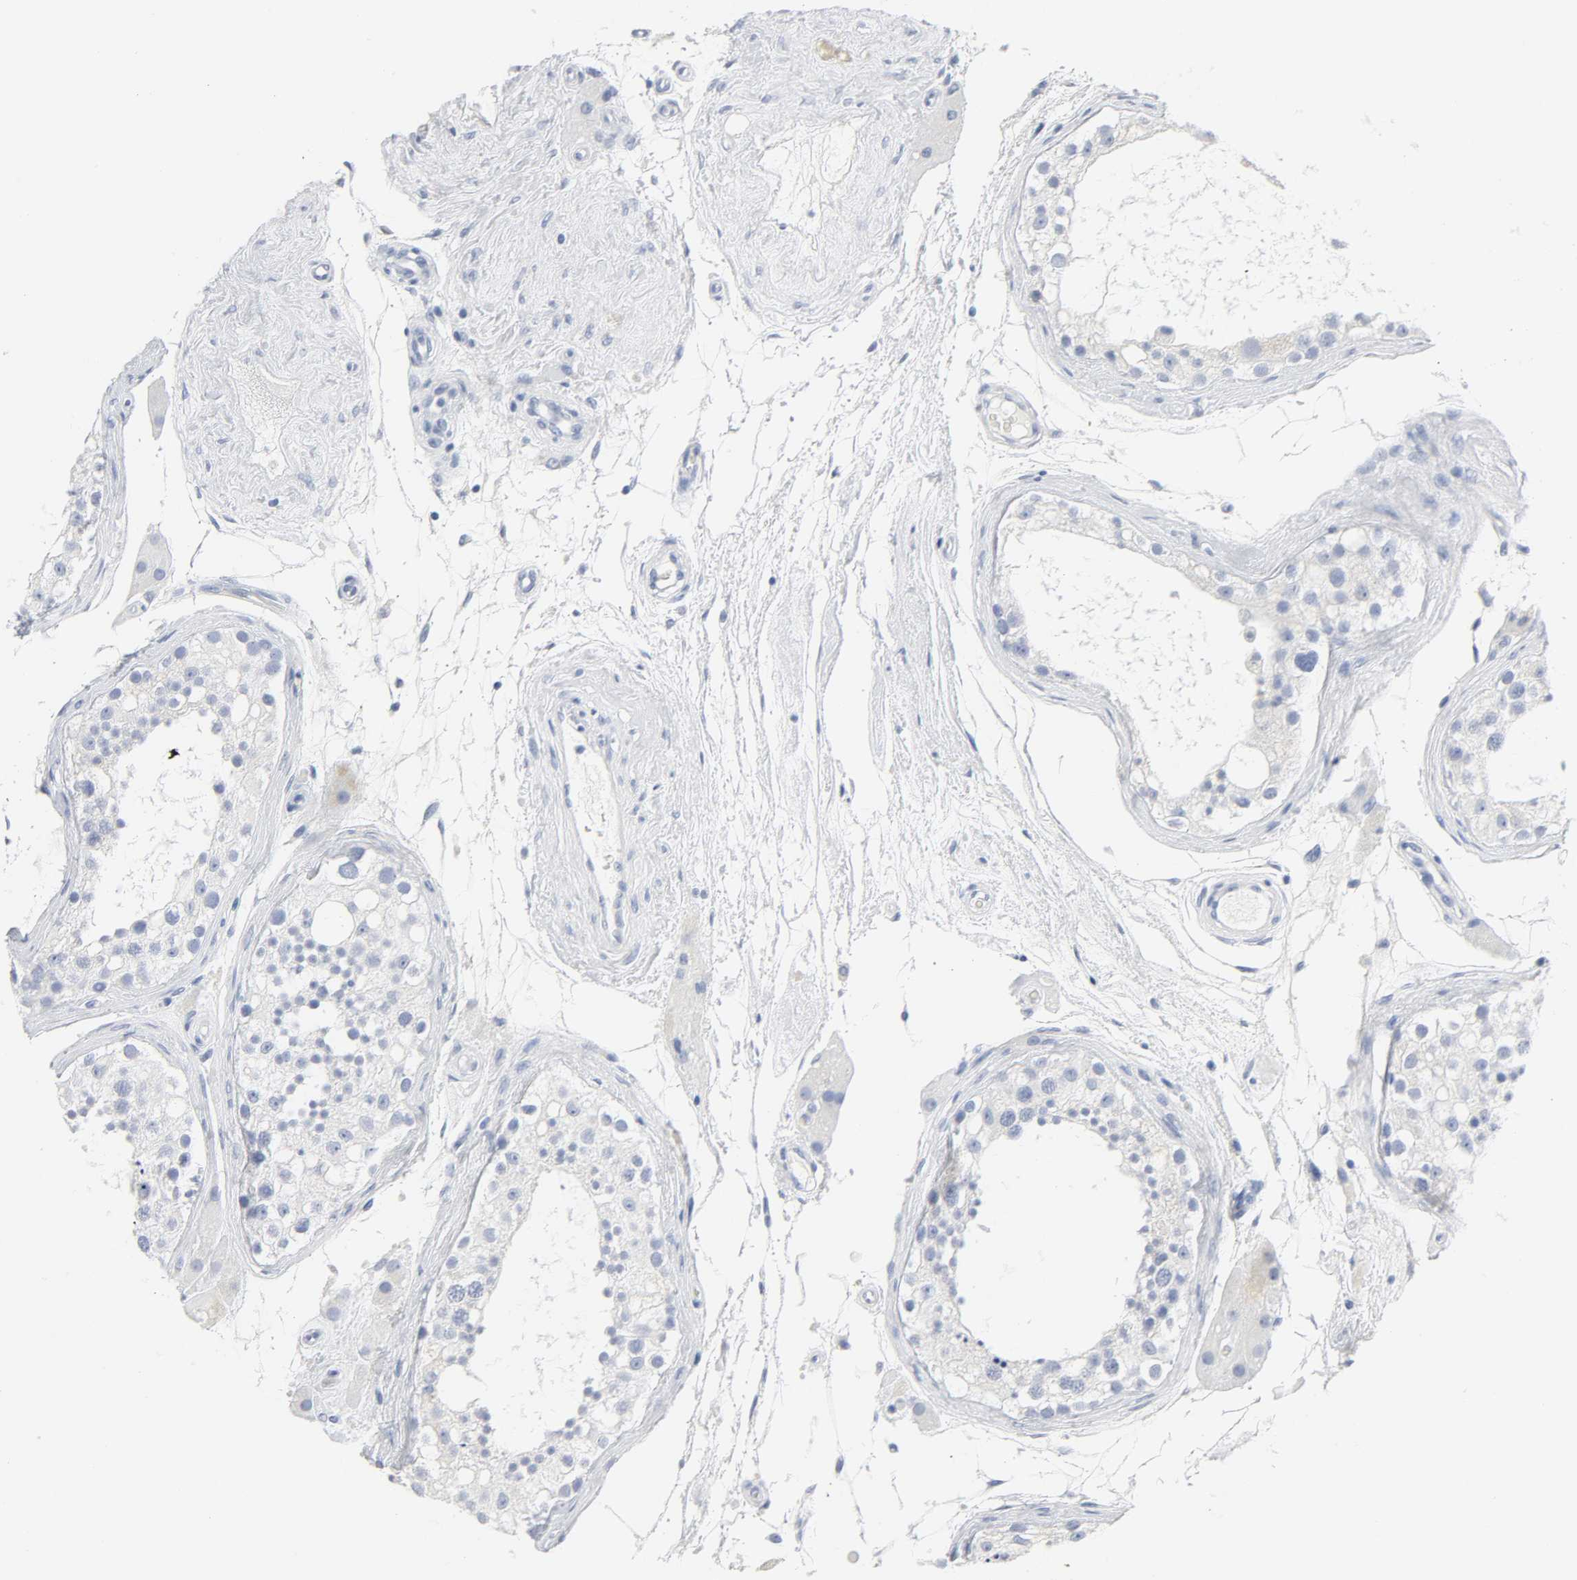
{"staining": {"intensity": "negative", "quantity": "none", "location": "none"}, "tissue": "testis", "cell_type": "Cells in seminiferous ducts", "image_type": "normal", "snomed": [{"axis": "morphology", "description": "Normal tissue, NOS"}, {"axis": "topography", "description": "Testis"}], "caption": "Immunohistochemistry (IHC) histopathology image of normal human testis stained for a protein (brown), which shows no staining in cells in seminiferous ducts.", "gene": "ACP3", "patient": {"sex": "male", "age": 68}}